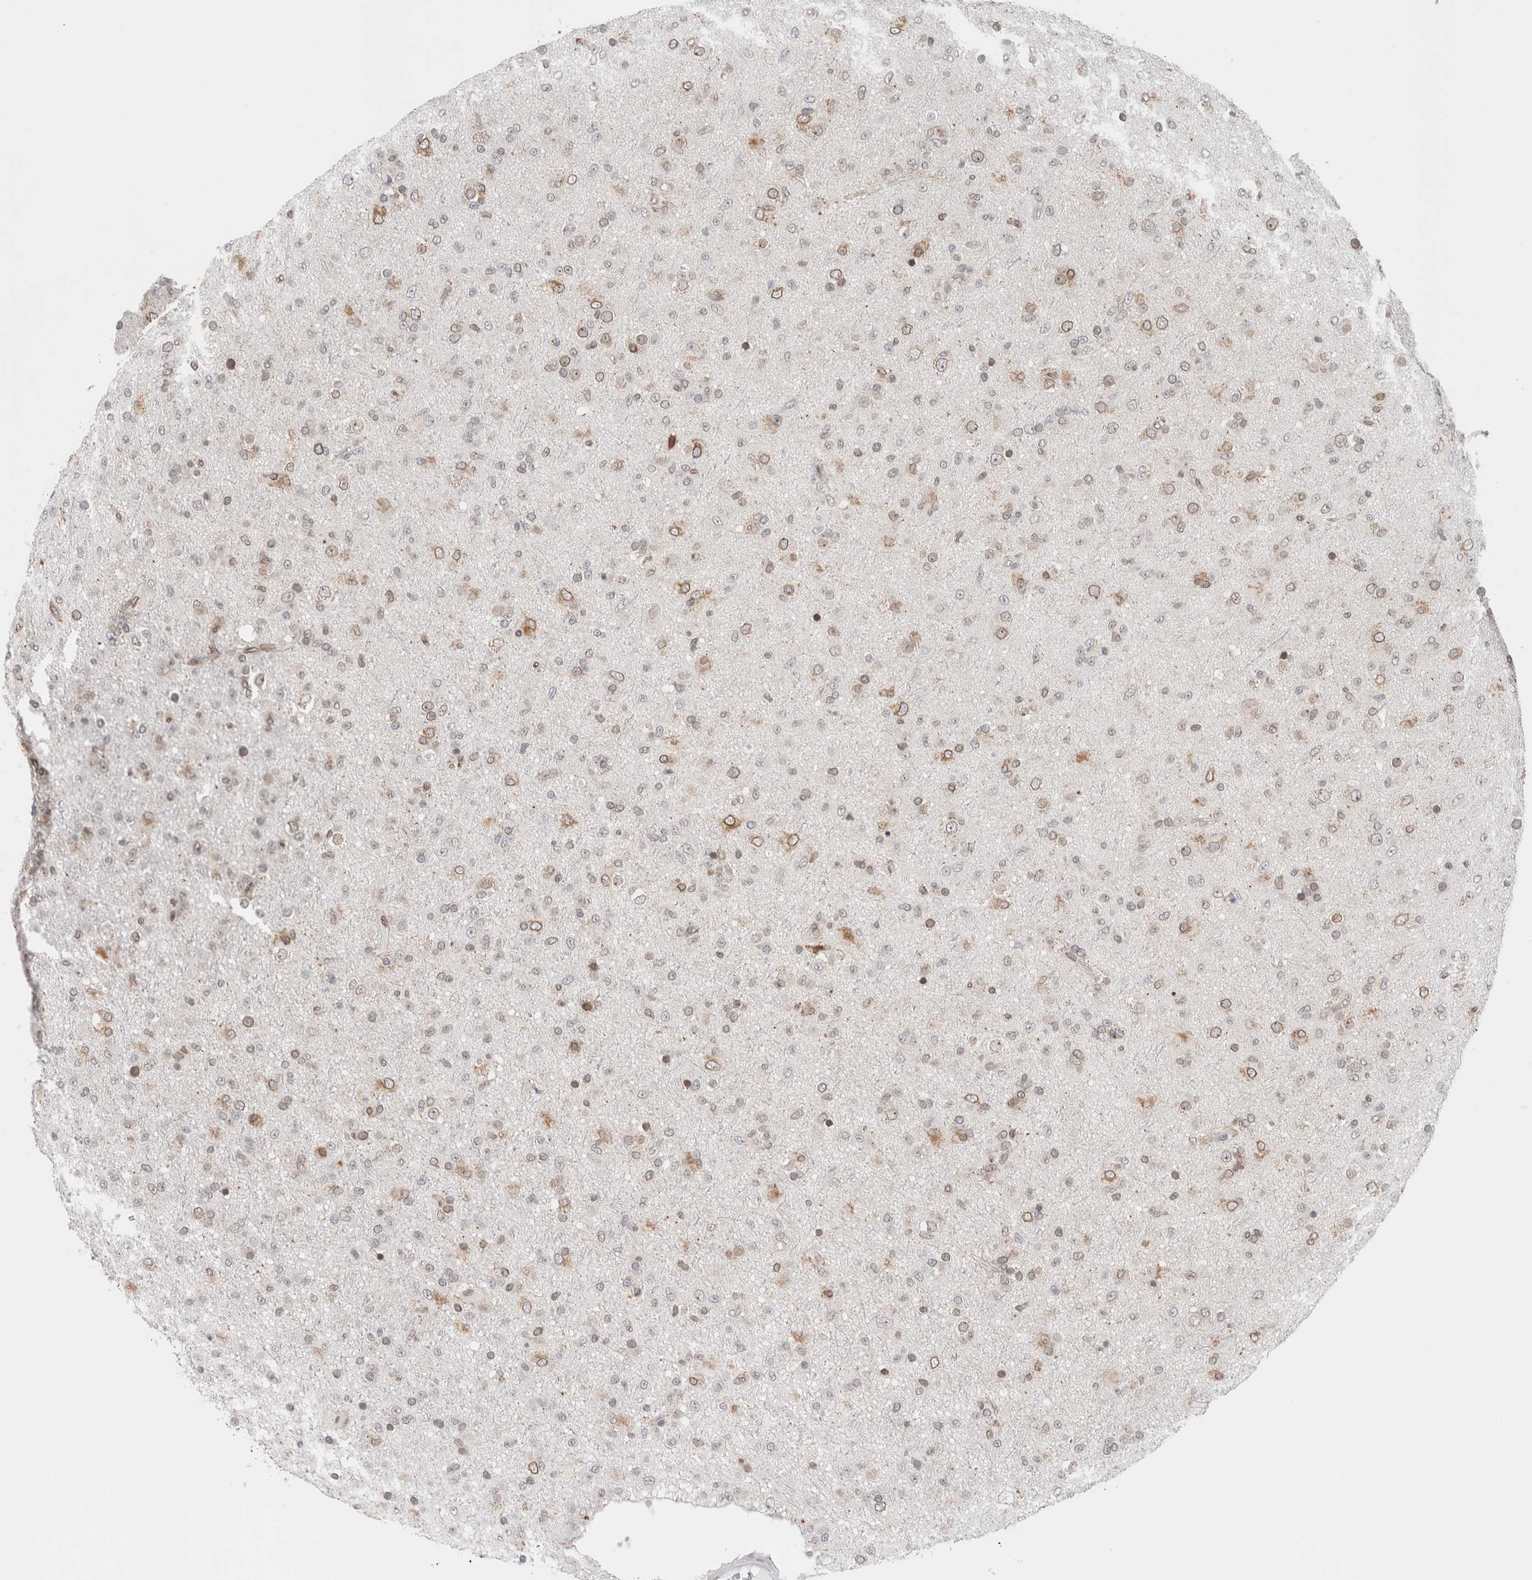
{"staining": {"intensity": "weak", "quantity": "25%-75%", "location": "nuclear"}, "tissue": "glioma", "cell_type": "Tumor cells", "image_type": "cancer", "snomed": [{"axis": "morphology", "description": "Glioma, malignant, Low grade"}, {"axis": "topography", "description": "Brain"}], "caption": "Tumor cells show low levels of weak nuclear staining in about 25%-75% of cells in low-grade glioma (malignant).", "gene": "RBMX2", "patient": {"sex": "male", "age": 65}}